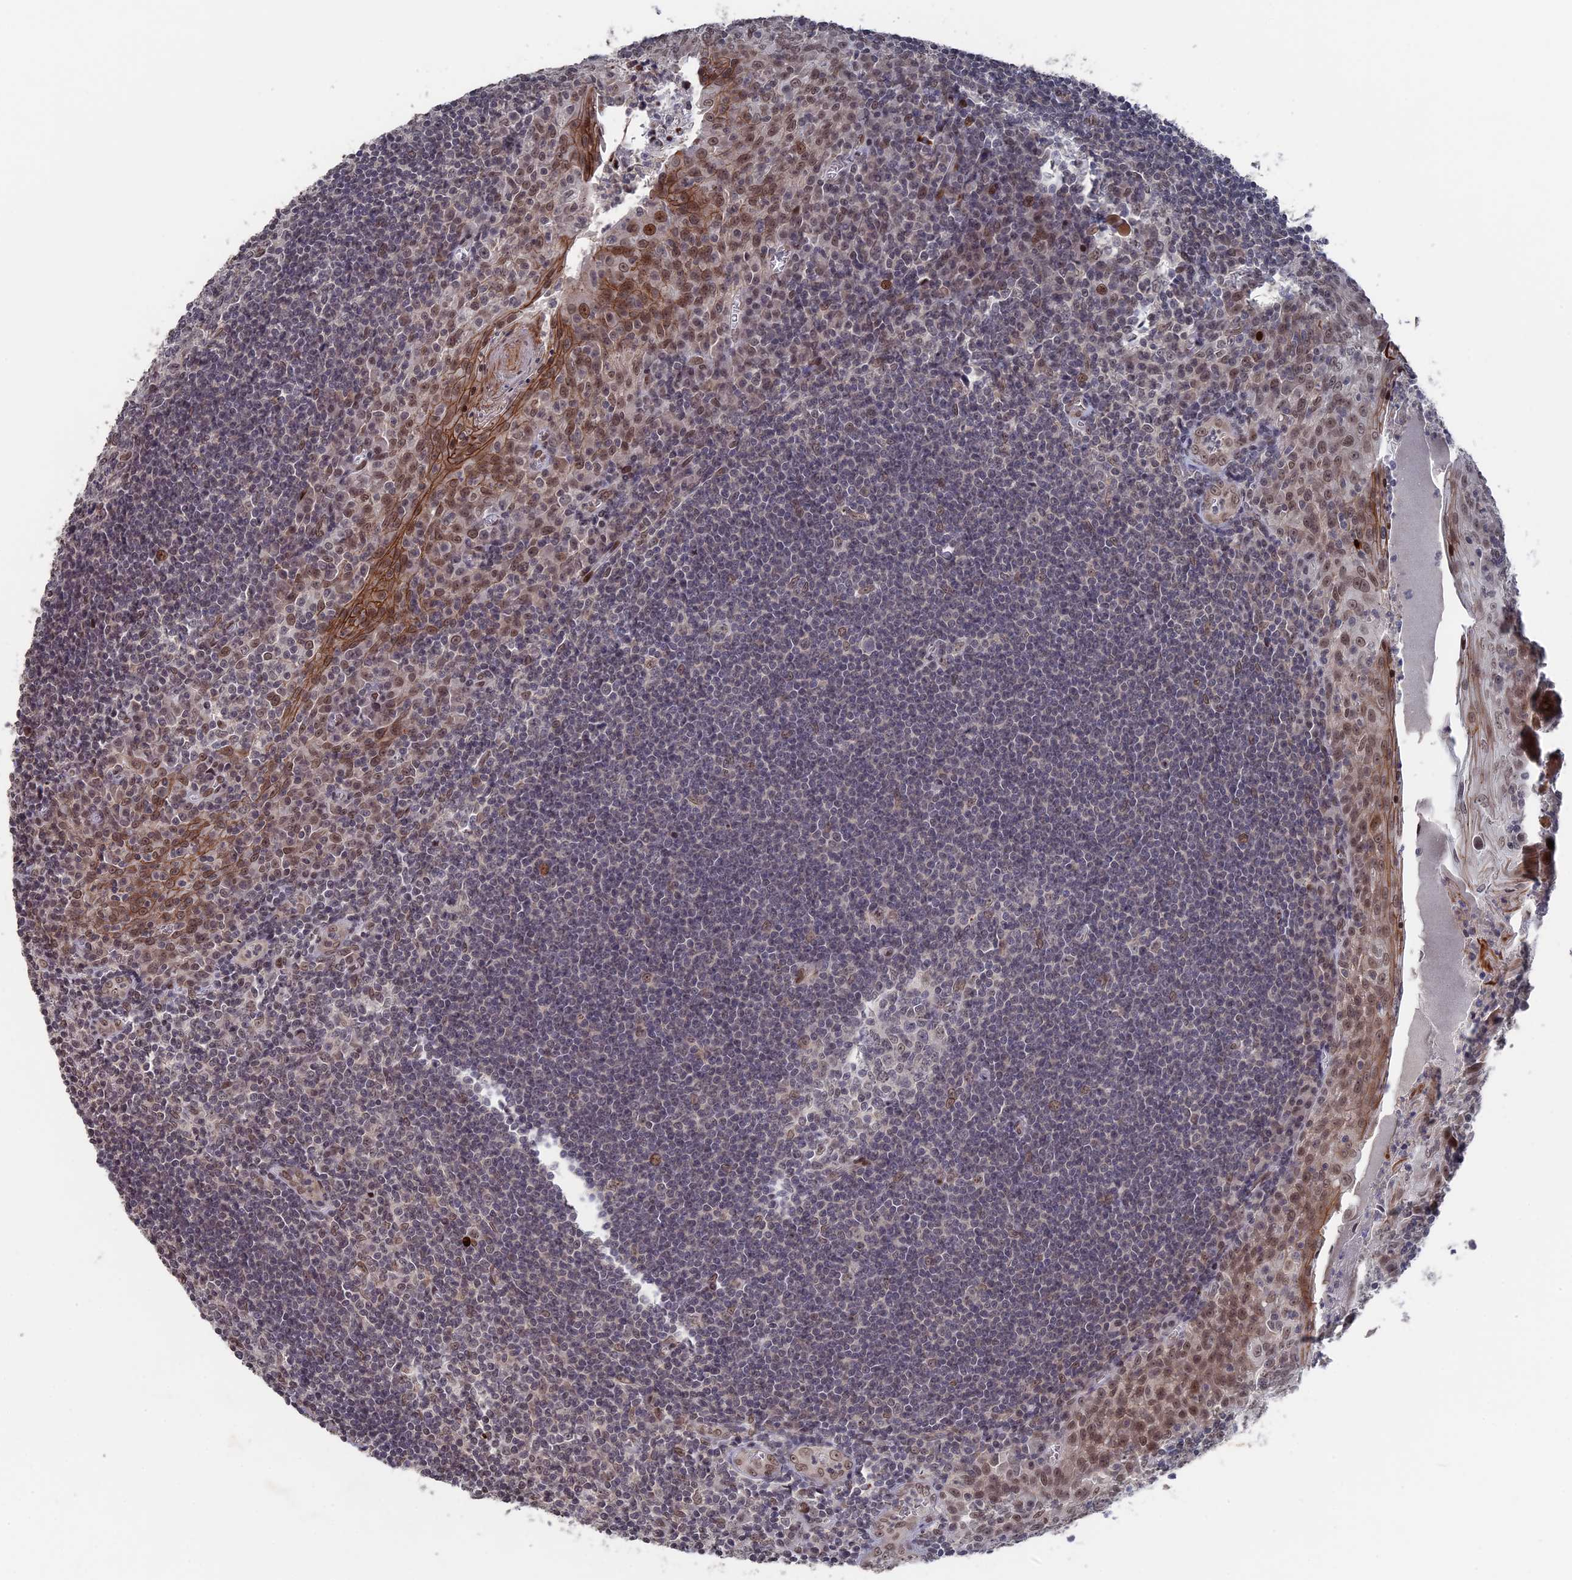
{"staining": {"intensity": "moderate", "quantity": "<25%", "location": "nuclear"}, "tissue": "tonsil", "cell_type": "Germinal center cells", "image_type": "normal", "snomed": [{"axis": "morphology", "description": "Normal tissue, NOS"}, {"axis": "topography", "description": "Tonsil"}], "caption": "Brown immunohistochemical staining in normal tonsil exhibits moderate nuclear positivity in about <25% of germinal center cells.", "gene": "NR2C2AP", "patient": {"sex": "male", "age": 27}}